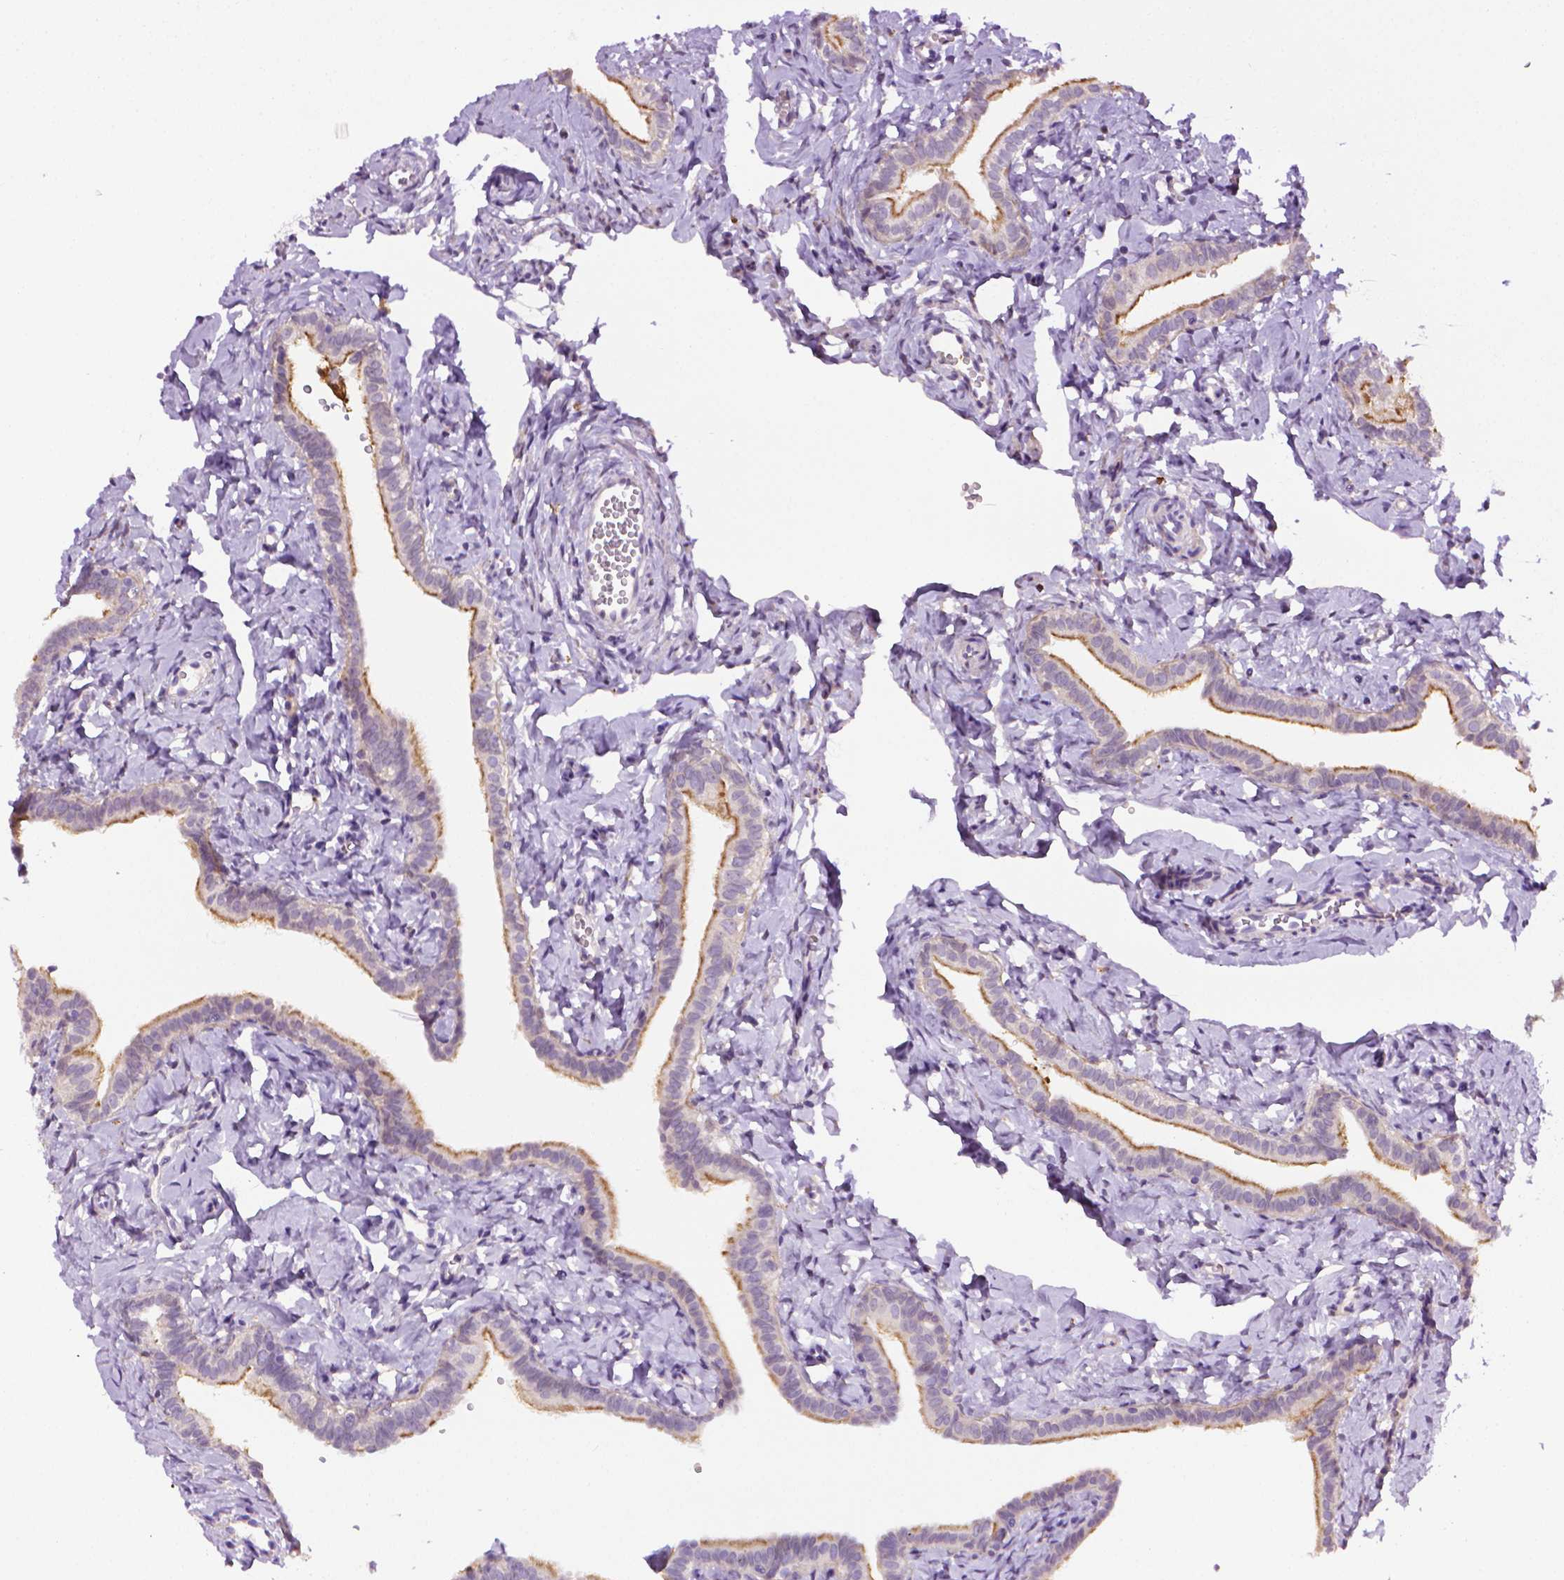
{"staining": {"intensity": "moderate", "quantity": "25%-75%", "location": "cytoplasmic/membranous"}, "tissue": "fallopian tube", "cell_type": "Glandular cells", "image_type": "normal", "snomed": [{"axis": "morphology", "description": "Normal tissue, NOS"}, {"axis": "topography", "description": "Fallopian tube"}], "caption": "Unremarkable fallopian tube shows moderate cytoplasmic/membranous positivity in approximately 25%-75% of glandular cells, visualized by immunohistochemistry.", "gene": "MCOLN3", "patient": {"sex": "female", "age": 41}}